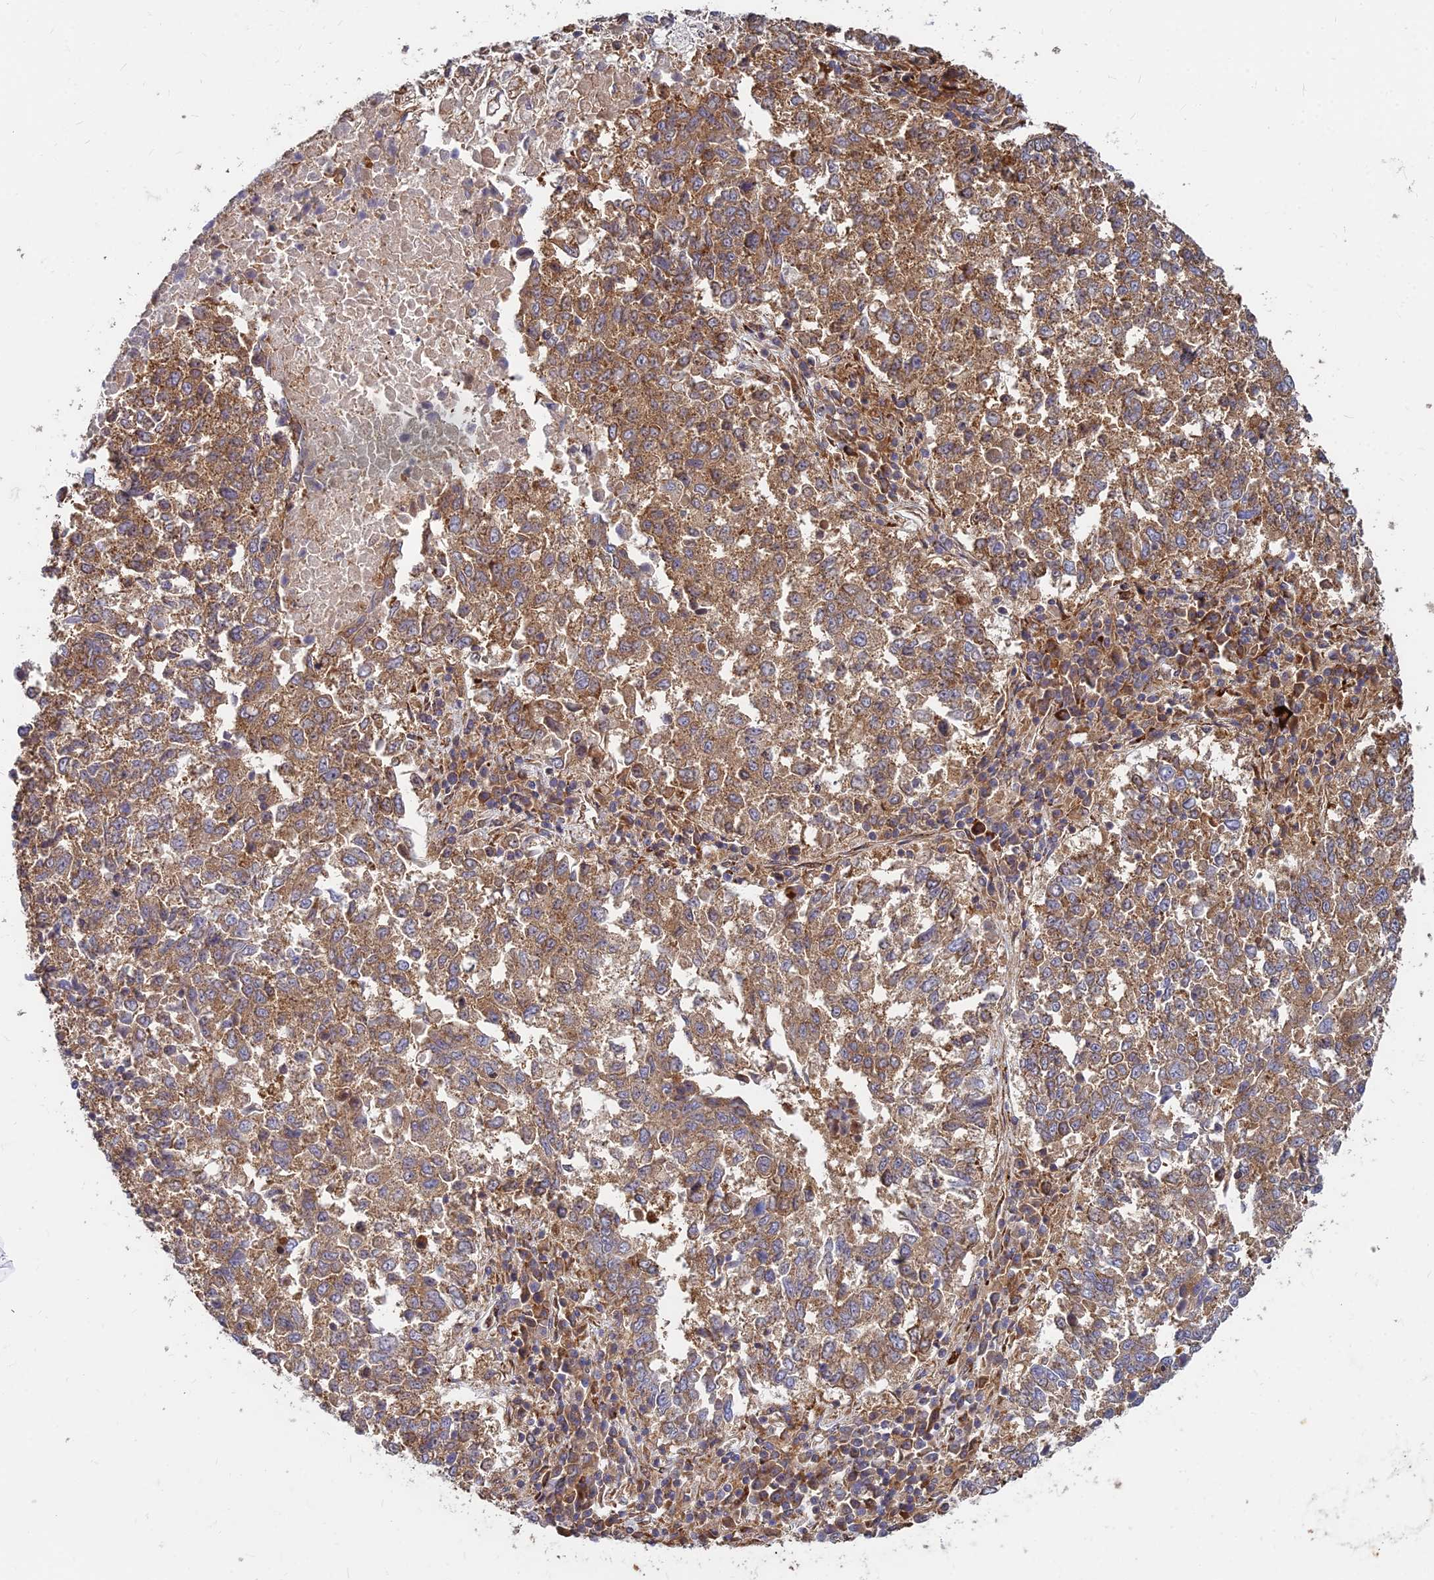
{"staining": {"intensity": "moderate", "quantity": ">75%", "location": "cytoplasmic/membranous"}, "tissue": "lung cancer", "cell_type": "Tumor cells", "image_type": "cancer", "snomed": [{"axis": "morphology", "description": "Squamous cell carcinoma, NOS"}, {"axis": "topography", "description": "Lung"}], "caption": "Human lung cancer stained with a brown dye displays moderate cytoplasmic/membranous positive positivity in about >75% of tumor cells.", "gene": "CCT6B", "patient": {"sex": "male", "age": 73}}